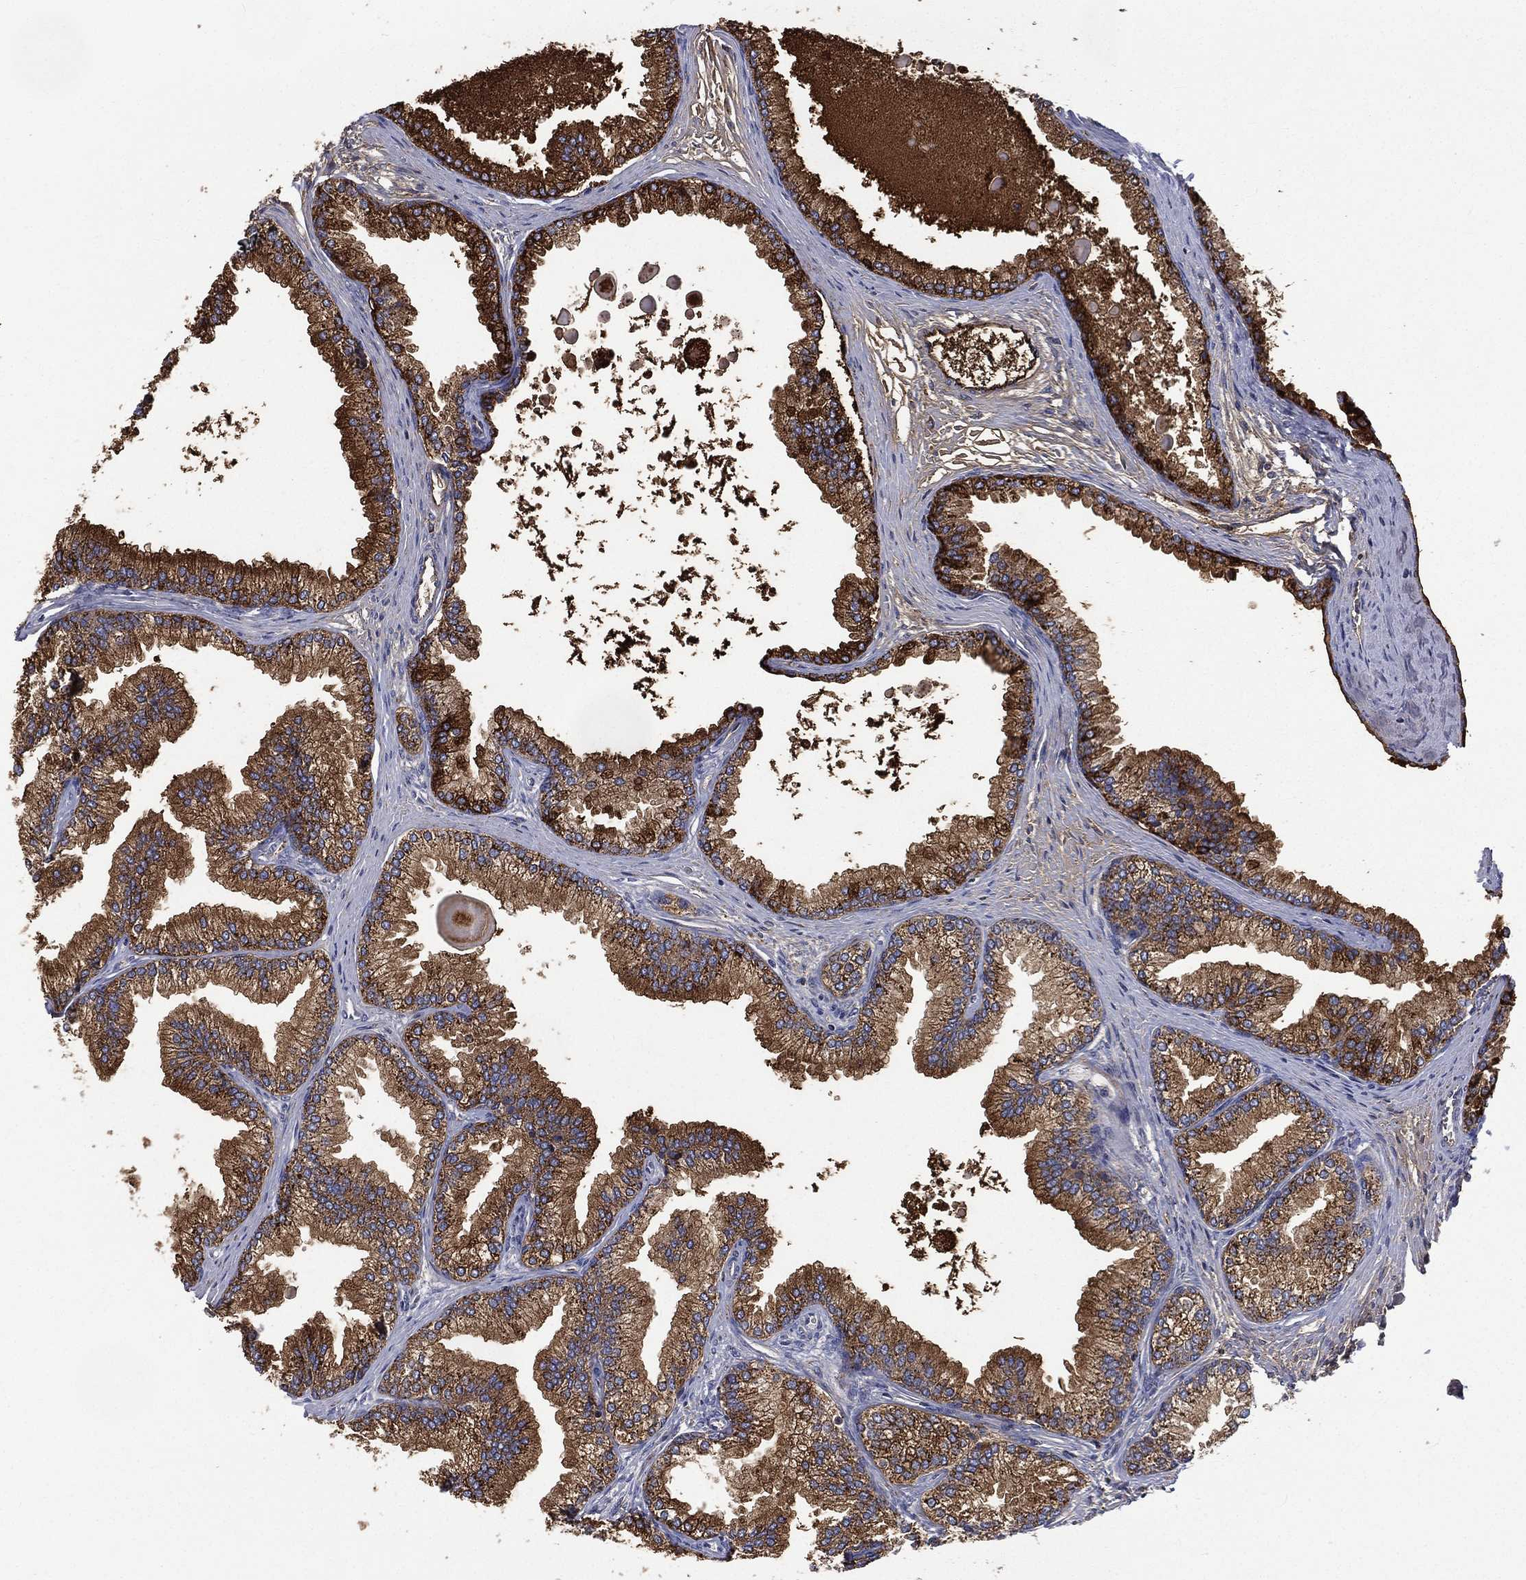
{"staining": {"intensity": "strong", "quantity": "25%-75%", "location": "cytoplasmic/membranous"}, "tissue": "prostate", "cell_type": "Glandular cells", "image_type": "normal", "snomed": [{"axis": "morphology", "description": "Normal tissue, NOS"}, {"axis": "topography", "description": "Prostate"}], "caption": "A brown stain highlights strong cytoplasmic/membranous staining of a protein in glandular cells of normal prostate. Using DAB (brown) and hematoxylin (blue) stains, captured at high magnification using brightfield microscopy.", "gene": "RIN3", "patient": {"sex": "male", "age": 72}}